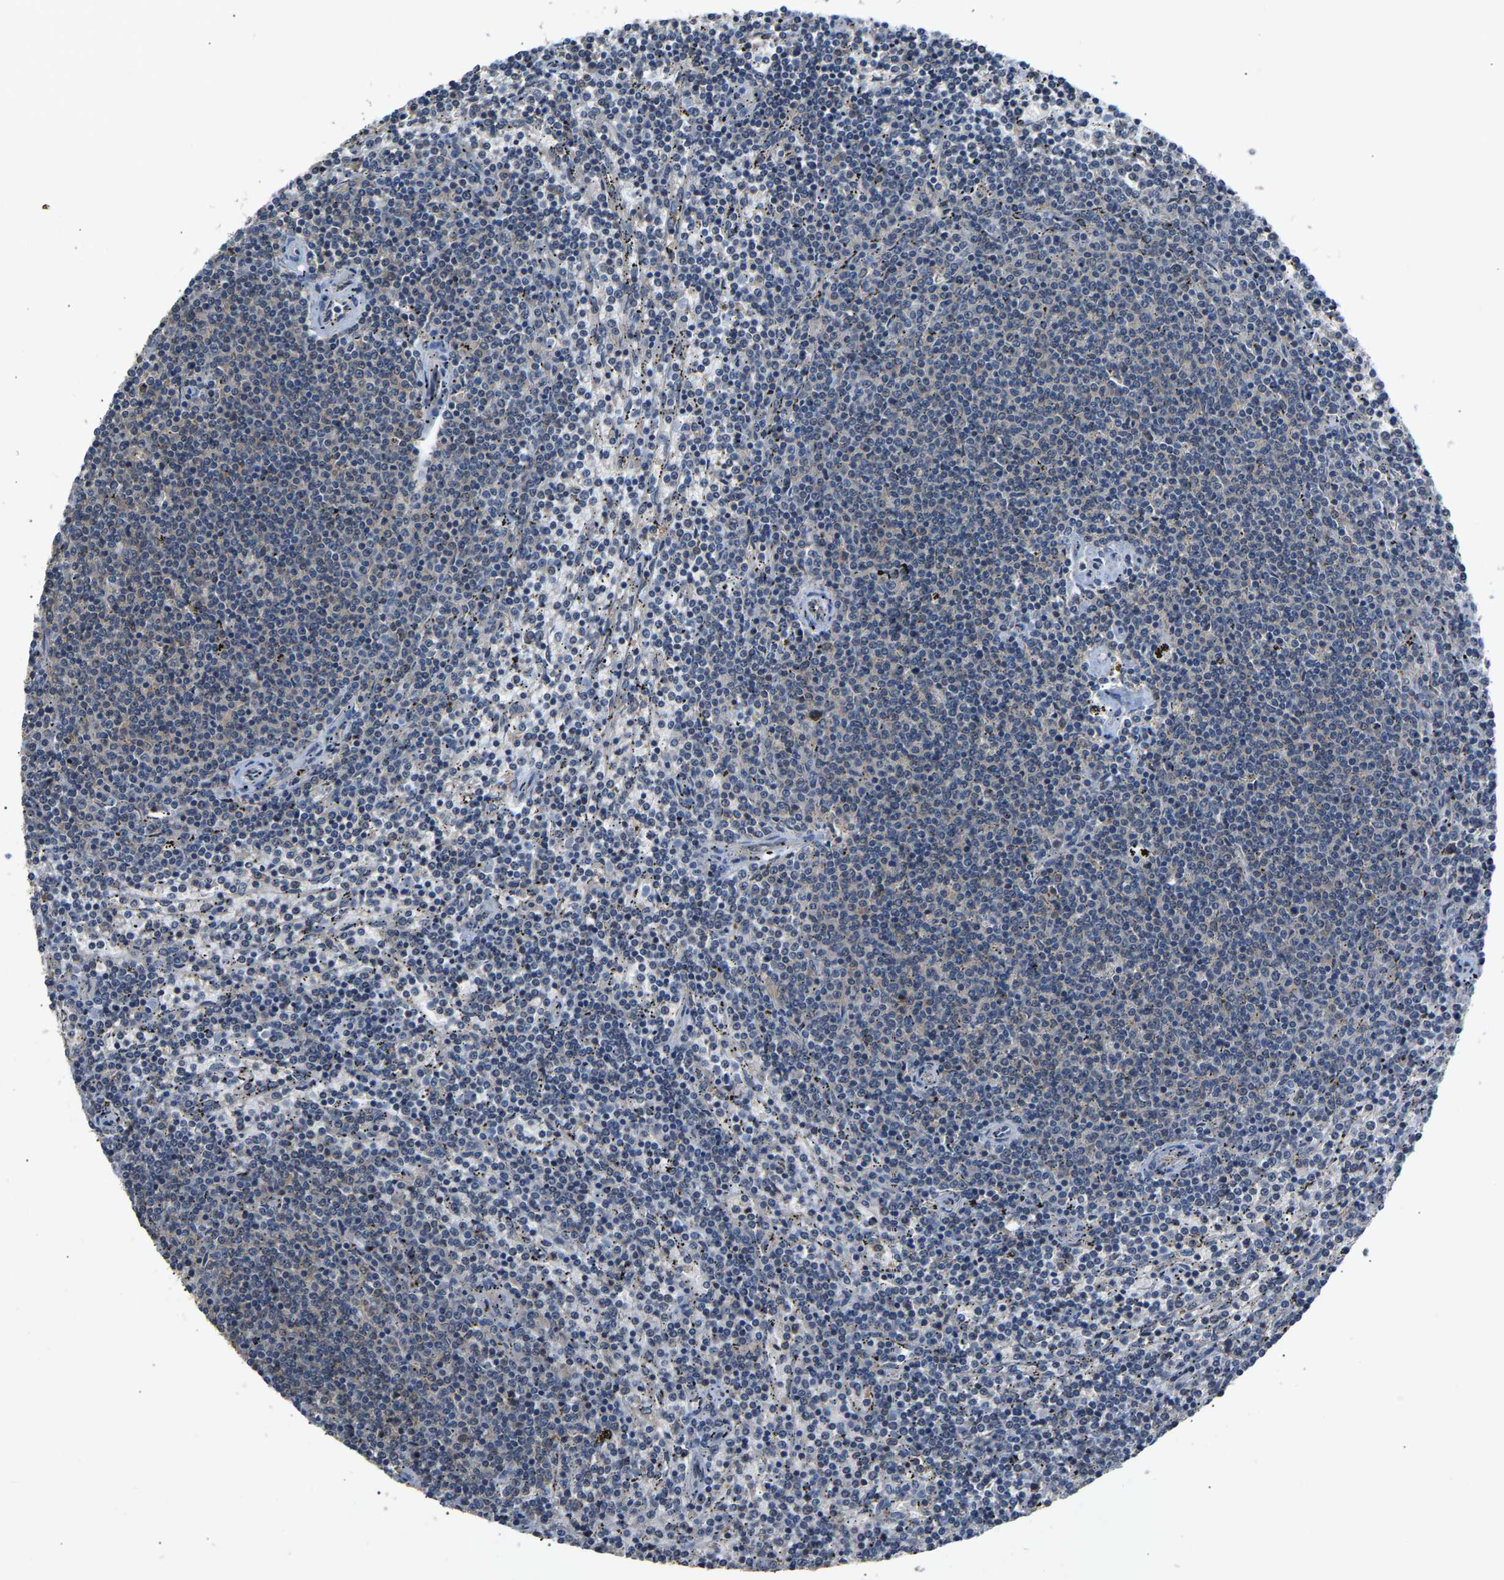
{"staining": {"intensity": "weak", "quantity": "<25%", "location": "cytoplasmic/membranous"}, "tissue": "lymphoma", "cell_type": "Tumor cells", "image_type": "cancer", "snomed": [{"axis": "morphology", "description": "Malignant lymphoma, non-Hodgkin's type, Low grade"}, {"axis": "topography", "description": "Spleen"}], "caption": "Immunohistochemical staining of lymphoma shows no significant expression in tumor cells.", "gene": "ABCC9", "patient": {"sex": "female", "age": 50}}